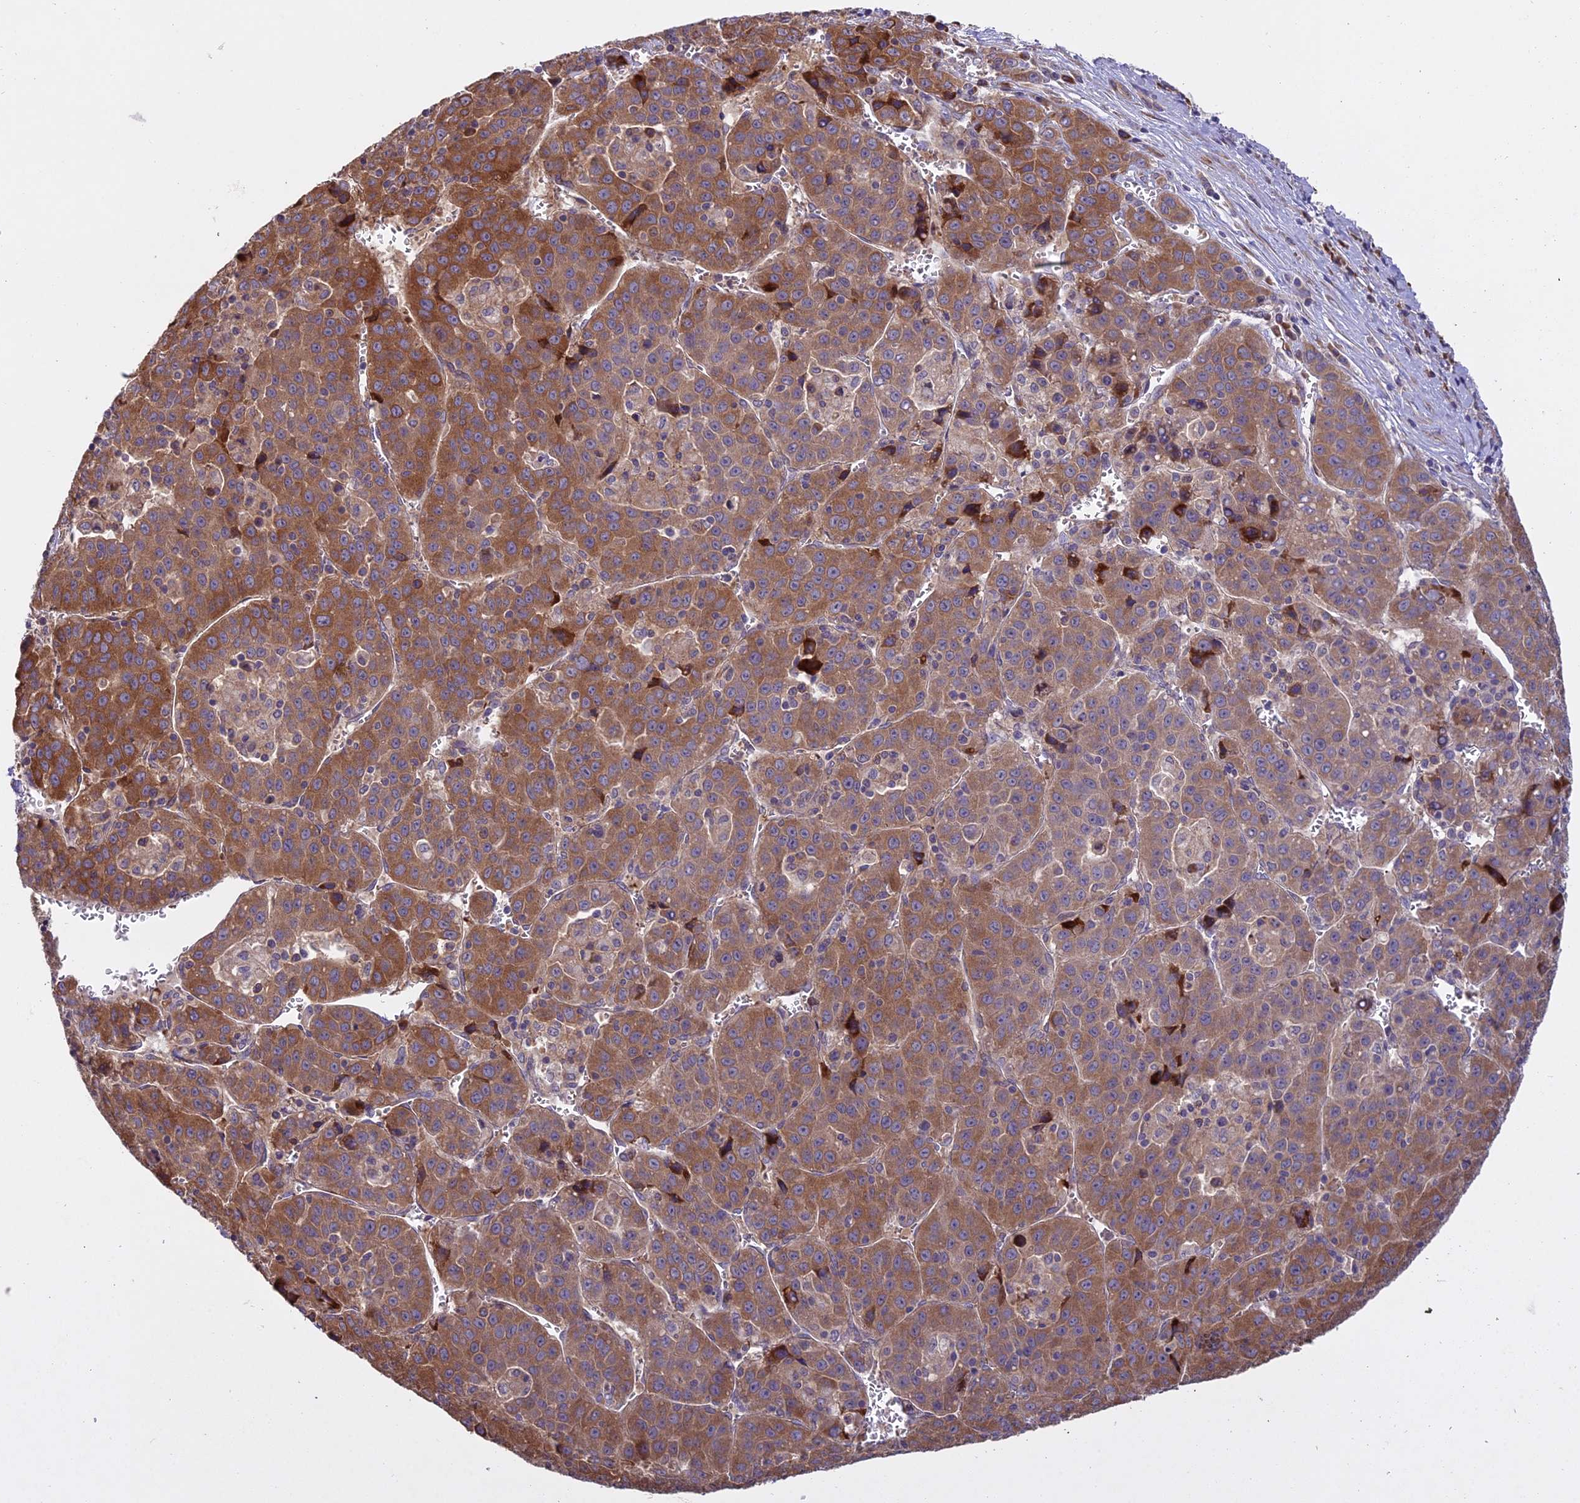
{"staining": {"intensity": "moderate", "quantity": ">75%", "location": "cytoplasmic/membranous"}, "tissue": "liver cancer", "cell_type": "Tumor cells", "image_type": "cancer", "snomed": [{"axis": "morphology", "description": "Carcinoma, Hepatocellular, NOS"}, {"axis": "topography", "description": "Liver"}], "caption": "Immunohistochemistry (IHC) of liver cancer reveals medium levels of moderate cytoplasmic/membranous expression in approximately >75% of tumor cells. (Stains: DAB in brown, nuclei in blue, Microscopy: brightfield microscopy at high magnification).", "gene": "CENPL", "patient": {"sex": "female", "age": 53}}